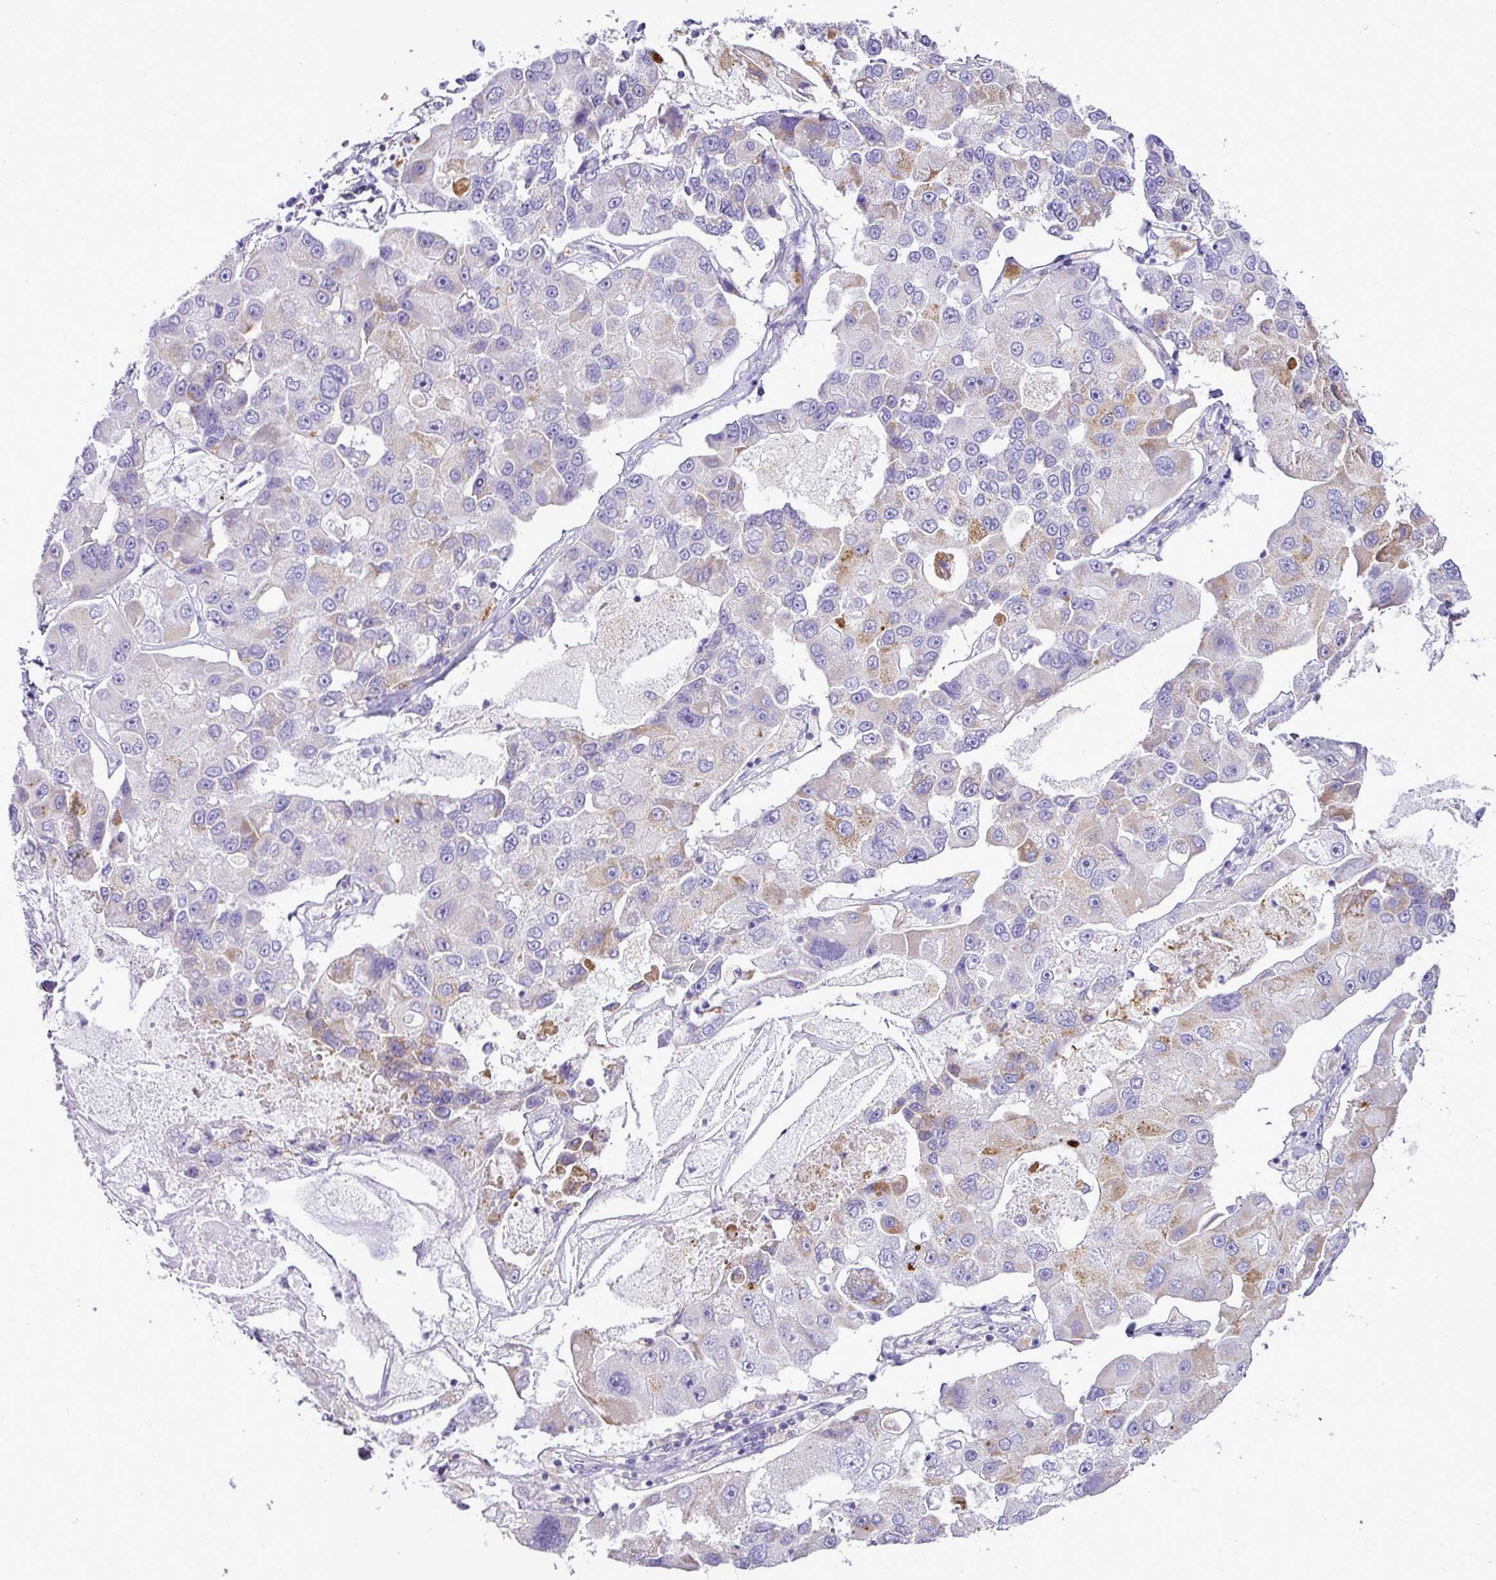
{"staining": {"intensity": "moderate", "quantity": "<25%", "location": "cytoplasmic/membranous"}, "tissue": "lung cancer", "cell_type": "Tumor cells", "image_type": "cancer", "snomed": [{"axis": "morphology", "description": "Adenocarcinoma, NOS"}, {"axis": "topography", "description": "Lung"}], "caption": "High-power microscopy captured an immunohistochemistry photomicrograph of adenocarcinoma (lung), revealing moderate cytoplasmic/membranous staining in approximately <25% of tumor cells. Using DAB (3,3'-diaminobenzidine) (brown) and hematoxylin (blue) stains, captured at high magnification using brightfield microscopy.", "gene": "PGAP4", "patient": {"sex": "female", "age": 54}}